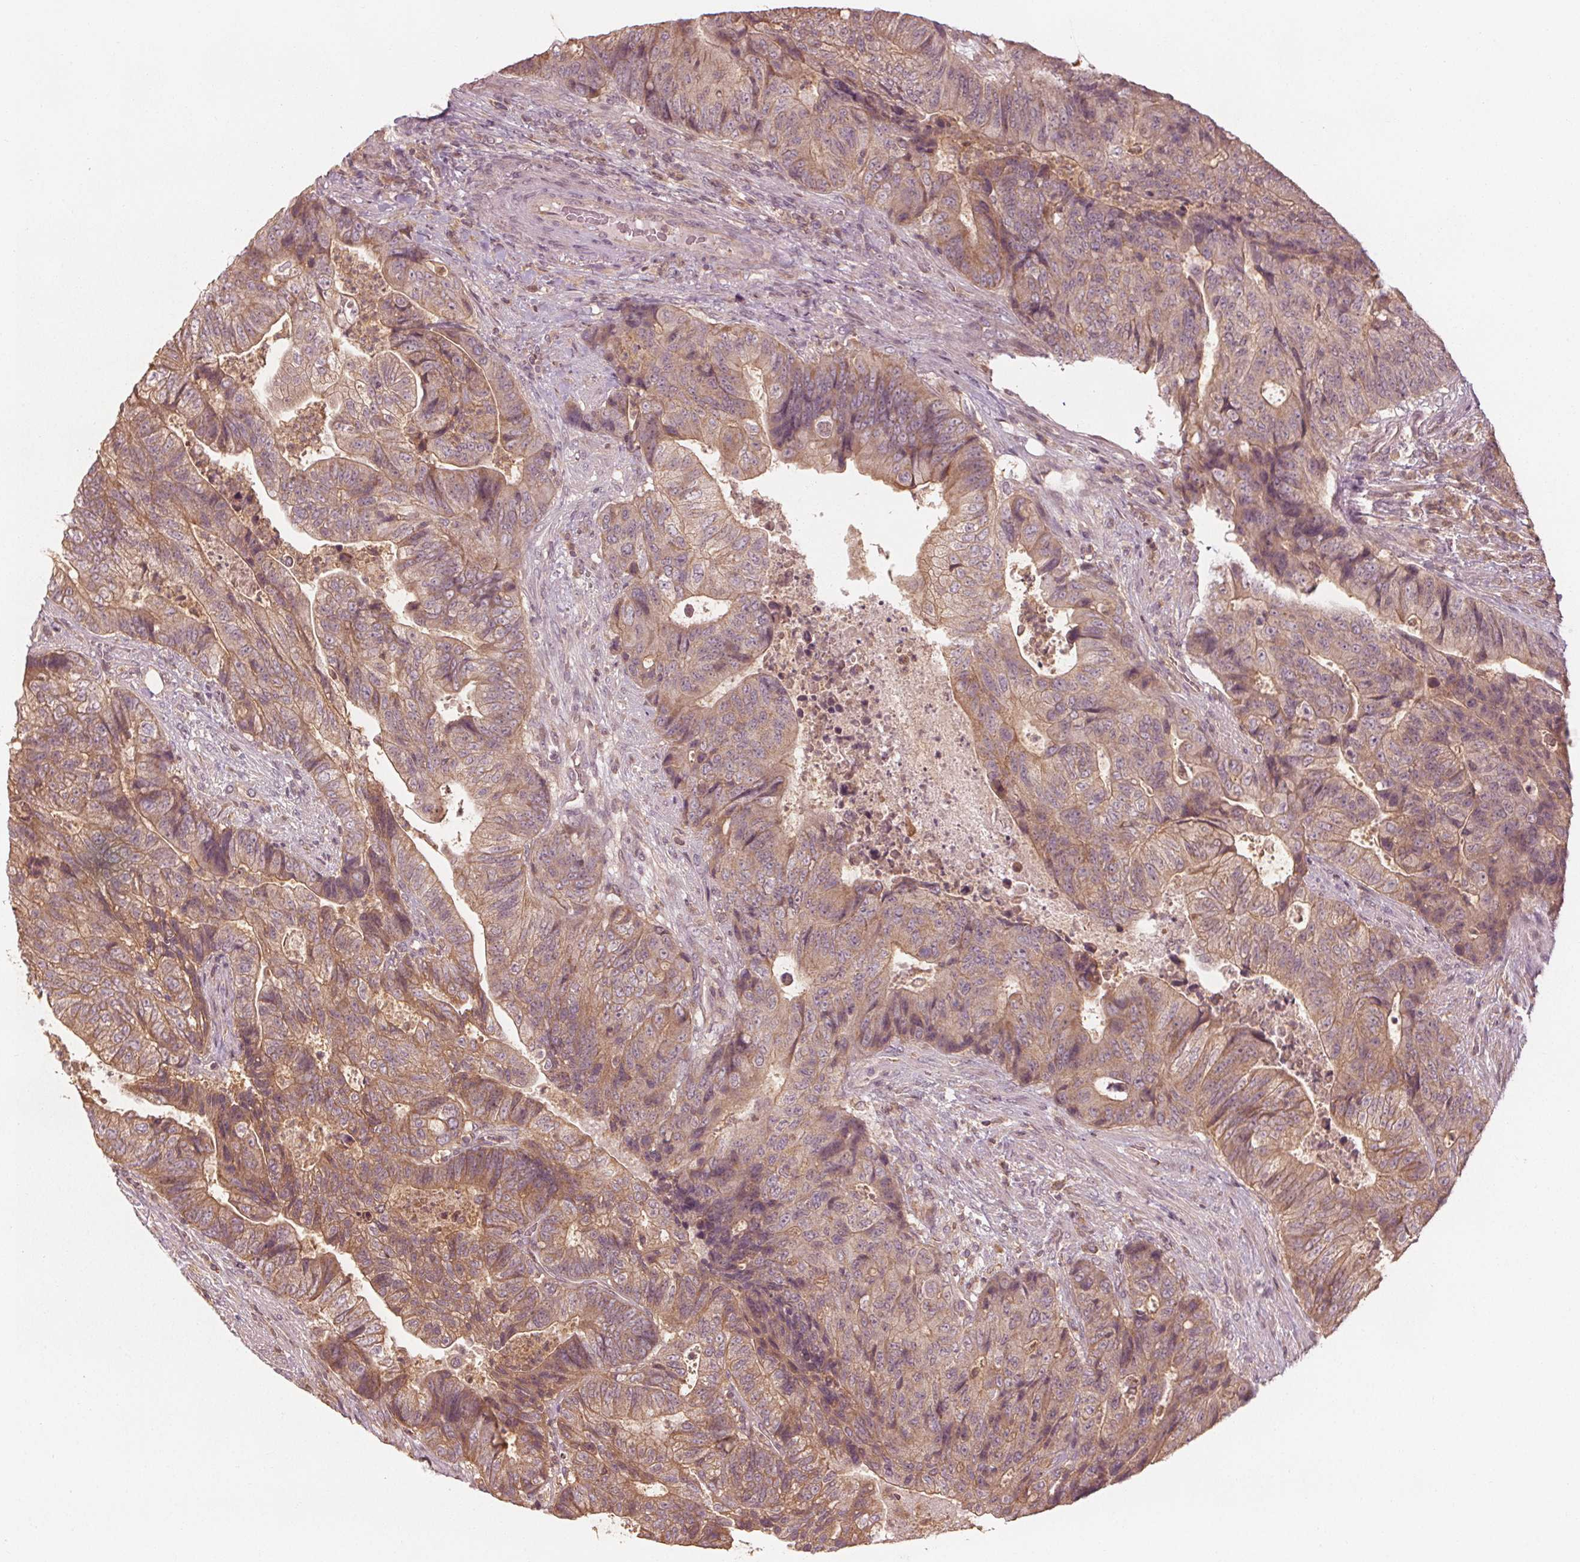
{"staining": {"intensity": "moderate", "quantity": "25%-75%", "location": "cytoplasmic/membranous"}, "tissue": "colorectal cancer", "cell_type": "Tumor cells", "image_type": "cancer", "snomed": [{"axis": "morphology", "description": "Normal tissue, NOS"}, {"axis": "morphology", "description": "Adenocarcinoma, NOS"}, {"axis": "topography", "description": "Colon"}], "caption": "Colorectal adenocarcinoma stained with a brown dye demonstrates moderate cytoplasmic/membranous positive staining in approximately 25%-75% of tumor cells.", "gene": "GNB2", "patient": {"sex": "female", "age": 48}}